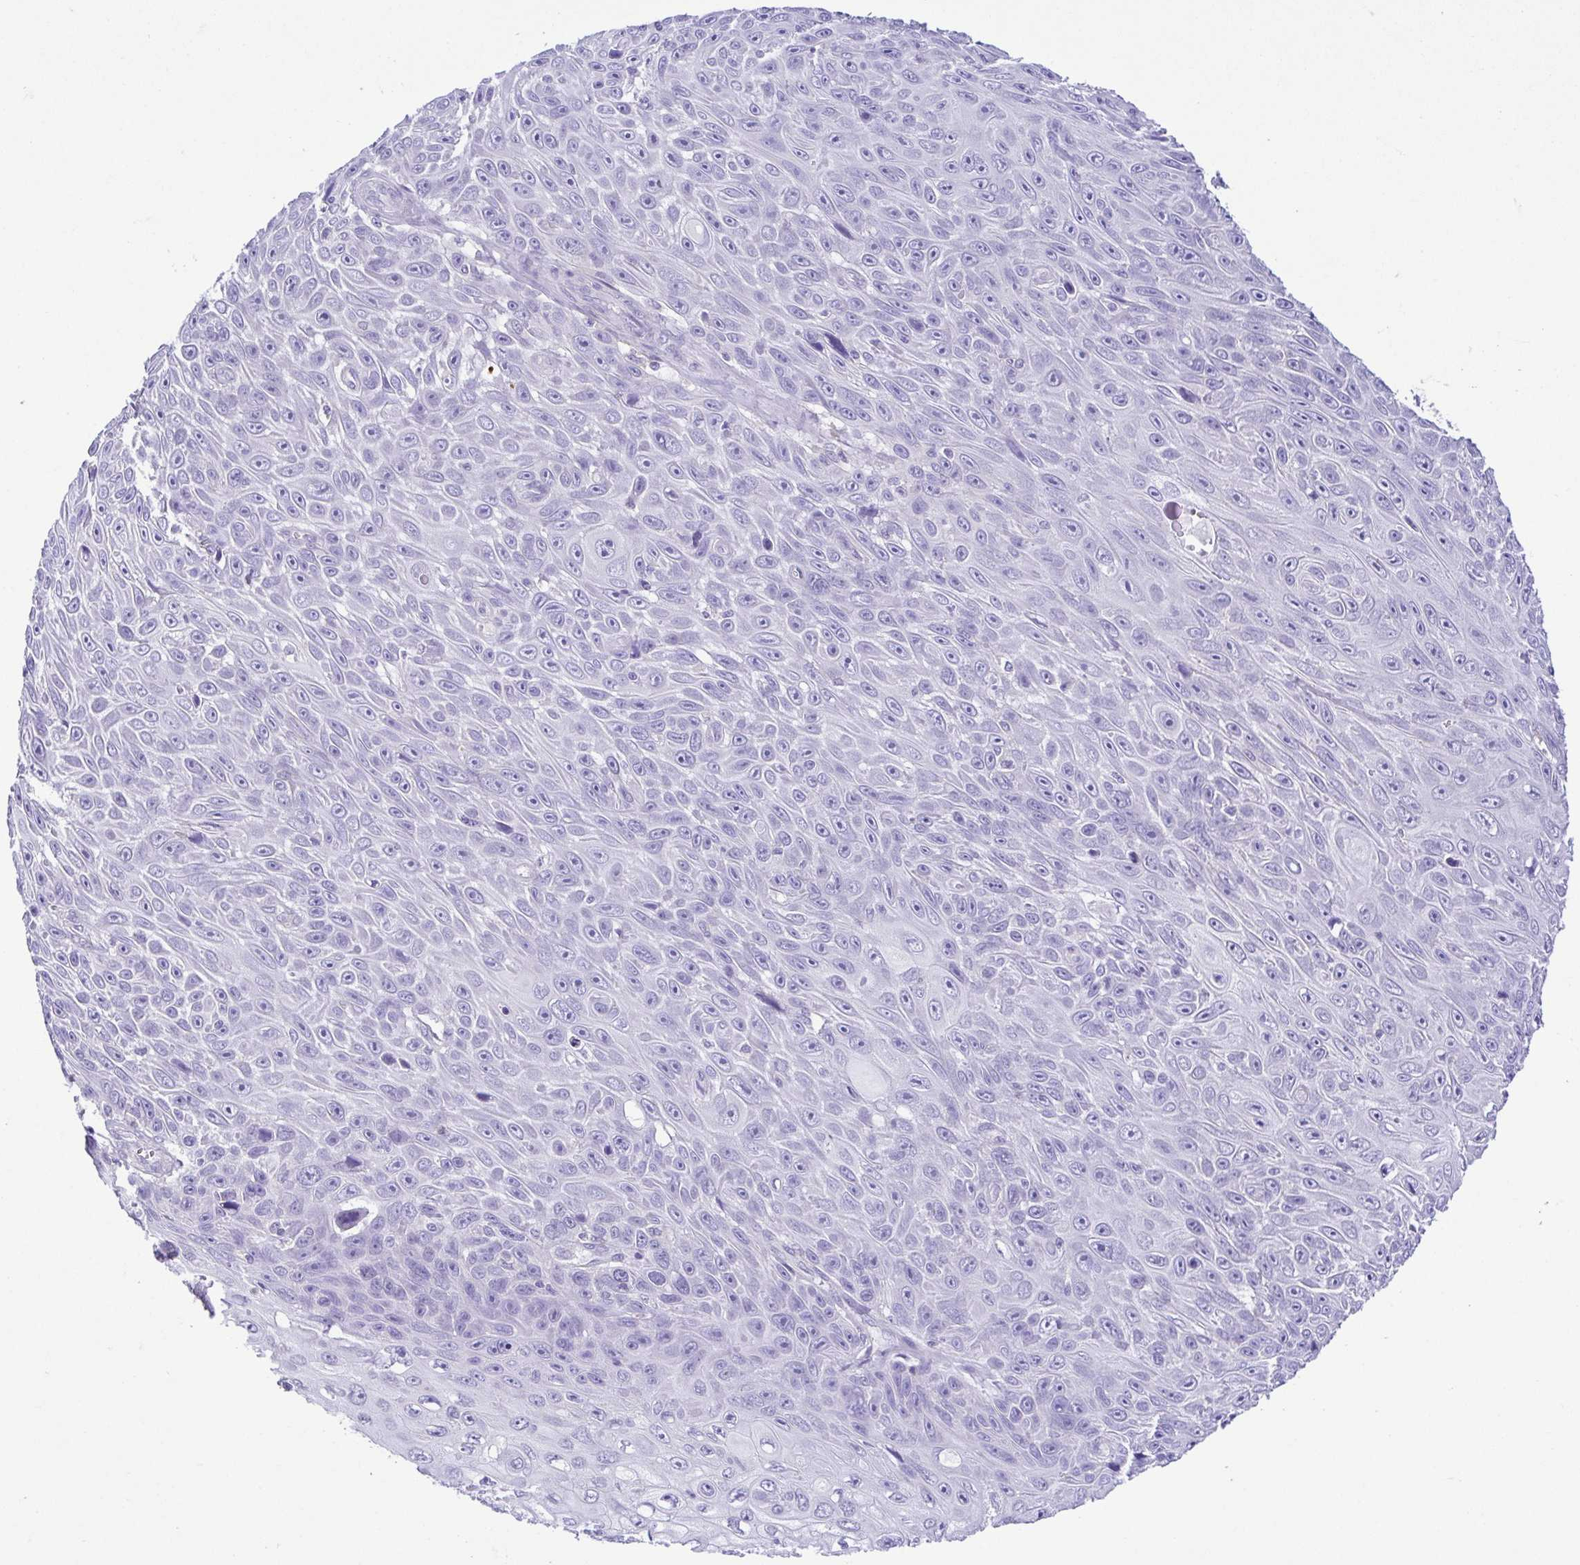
{"staining": {"intensity": "negative", "quantity": "none", "location": "none"}, "tissue": "skin cancer", "cell_type": "Tumor cells", "image_type": "cancer", "snomed": [{"axis": "morphology", "description": "Squamous cell carcinoma, NOS"}, {"axis": "topography", "description": "Skin"}], "caption": "Tumor cells show no significant staining in squamous cell carcinoma (skin).", "gene": "GPR182", "patient": {"sex": "male", "age": 82}}